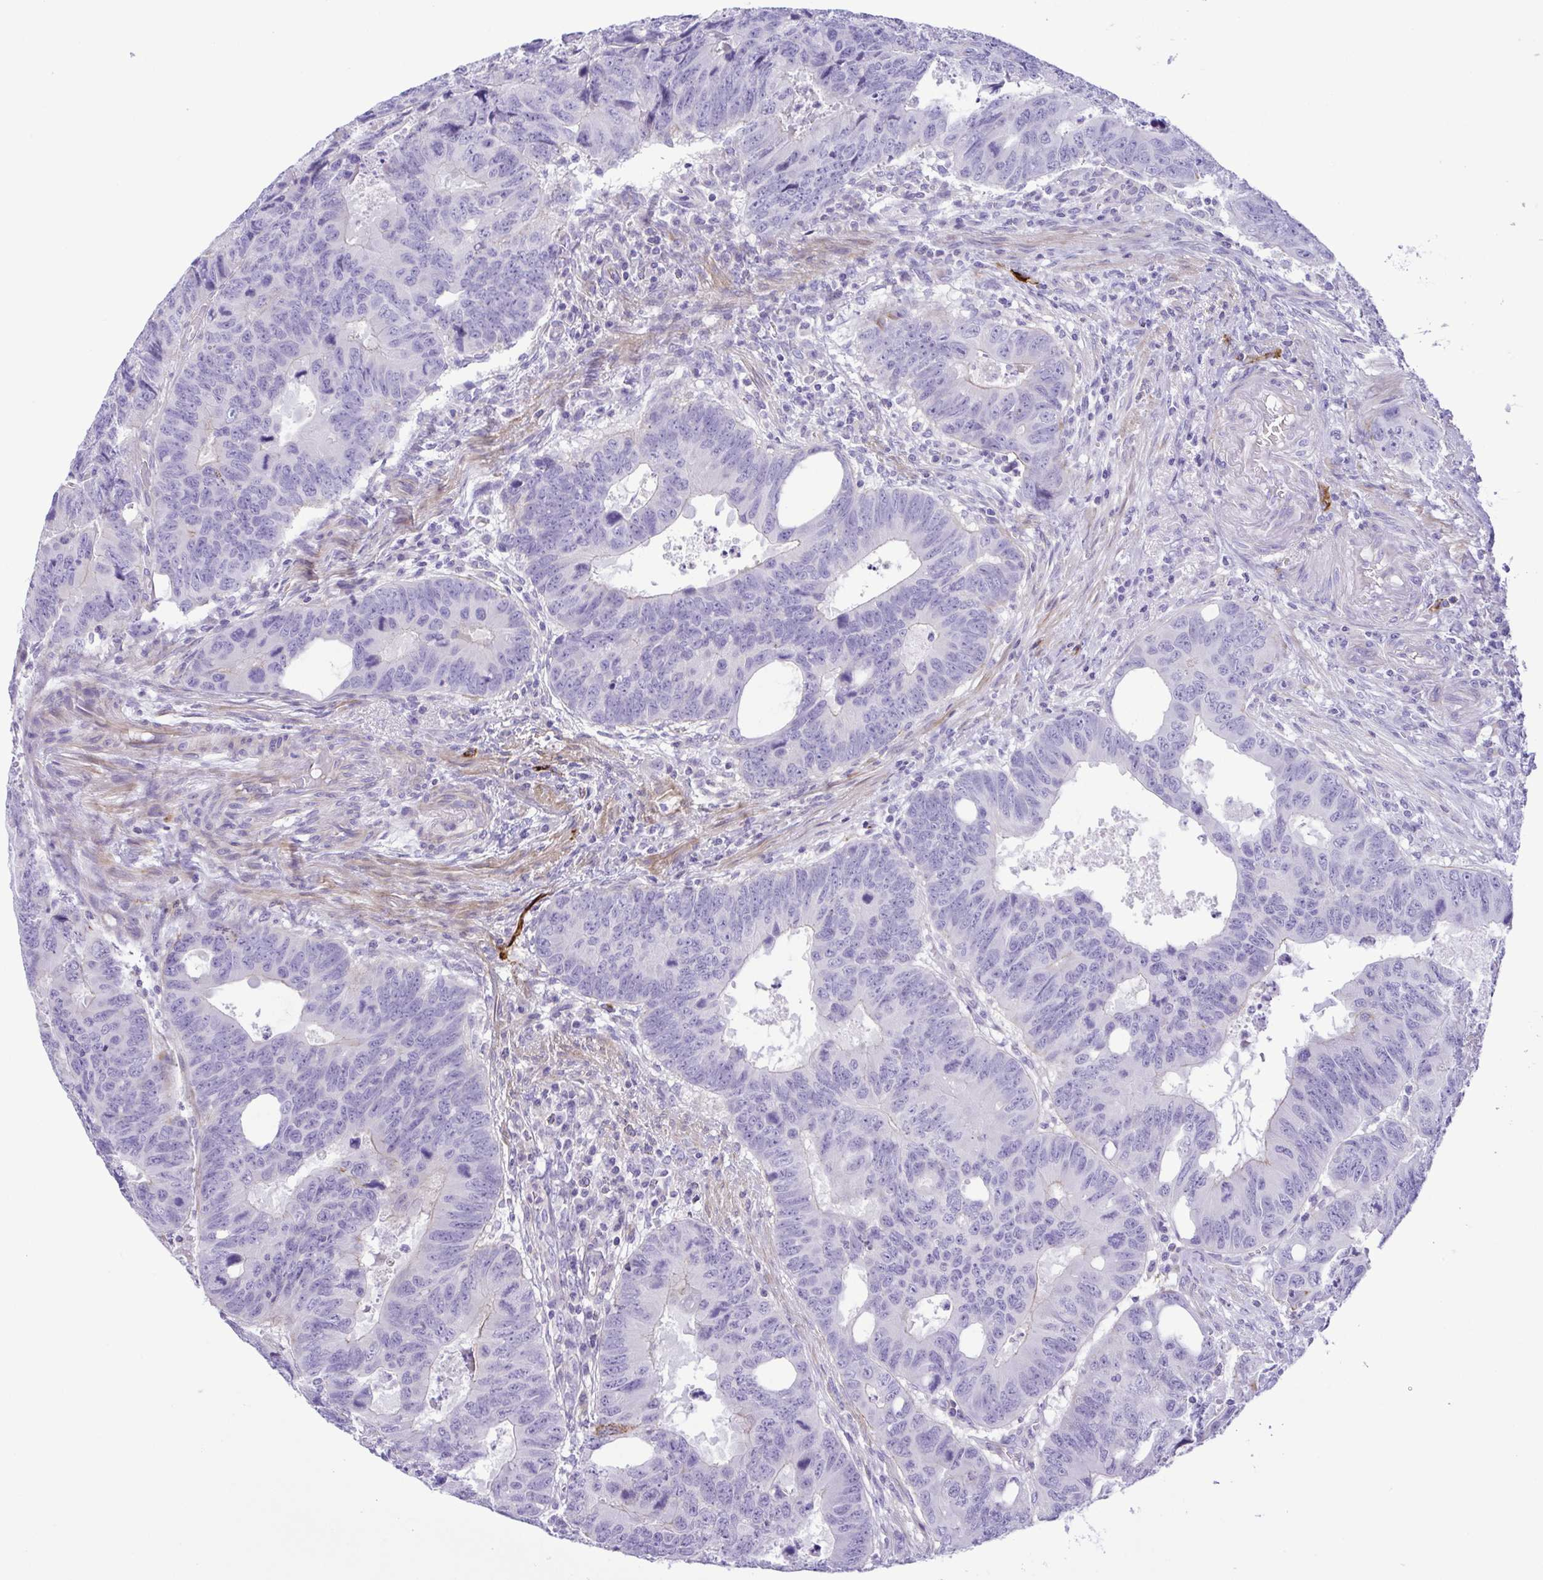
{"staining": {"intensity": "negative", "quantity": "none", "location": "none"}, "tissue": "colorectal cancer", "cell_type": "Tumor cells", "image_type": "cancer", "snomed": [{"axis": "morphology", "description": "Adenocarcinoma, NOS"}, {"axis": "topography", "description": "Colon"}], "caption": "Tumor cells show no significant expression in colorectal cancer. (DAB (3,3'-diaminobenzidine) immunohistochemistry (IHC) visualized using brightfield microscopy, high magnification).", "gene": "GPR182", "patient": {"sex": "male", "age": 62}}